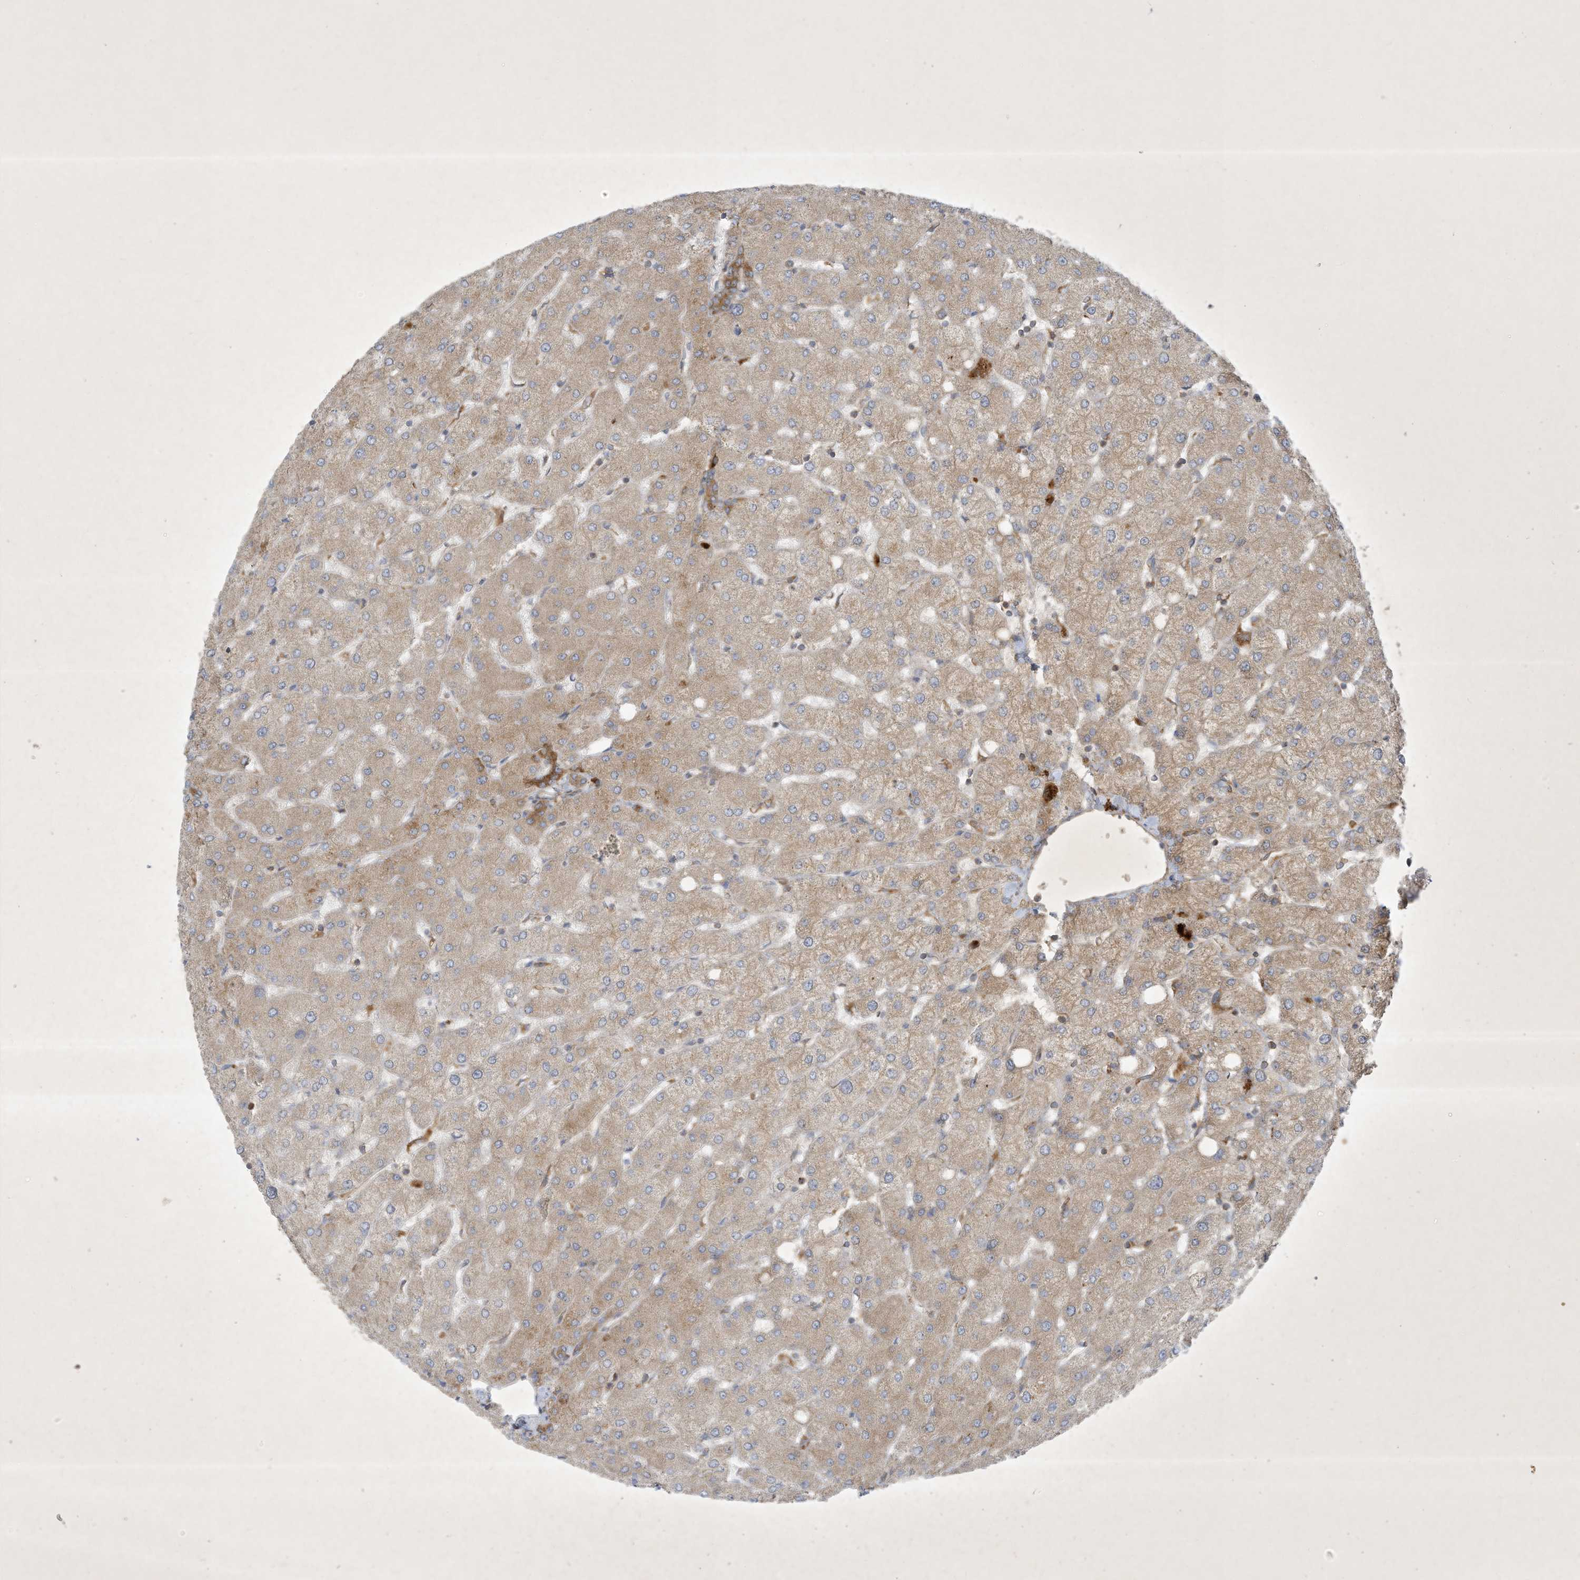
{"staining": {"intensity": "moderate", "quantity": "25%-75%", "location": "cytoplasmic/membranous"}, "tissue": "liver", "cell_type": "Cholangiocytes", "image_type": "normal", "snomed": [{"axis": "morphology", "description": "Normal tissue, NOS"}, {"axis": "topography", "description": "Liver"}], "caption": "Immunohistochemical staining of unremarkable liver displays medium levels of moderate cytoplasmic/membranous positivity in approximately 25%-75% of cholangiocytes. The protein is shown in brown color, while the nuclei are stained blue.", "gene": "SYNJ2", "patient": {"sex": "female", "age": 54}}